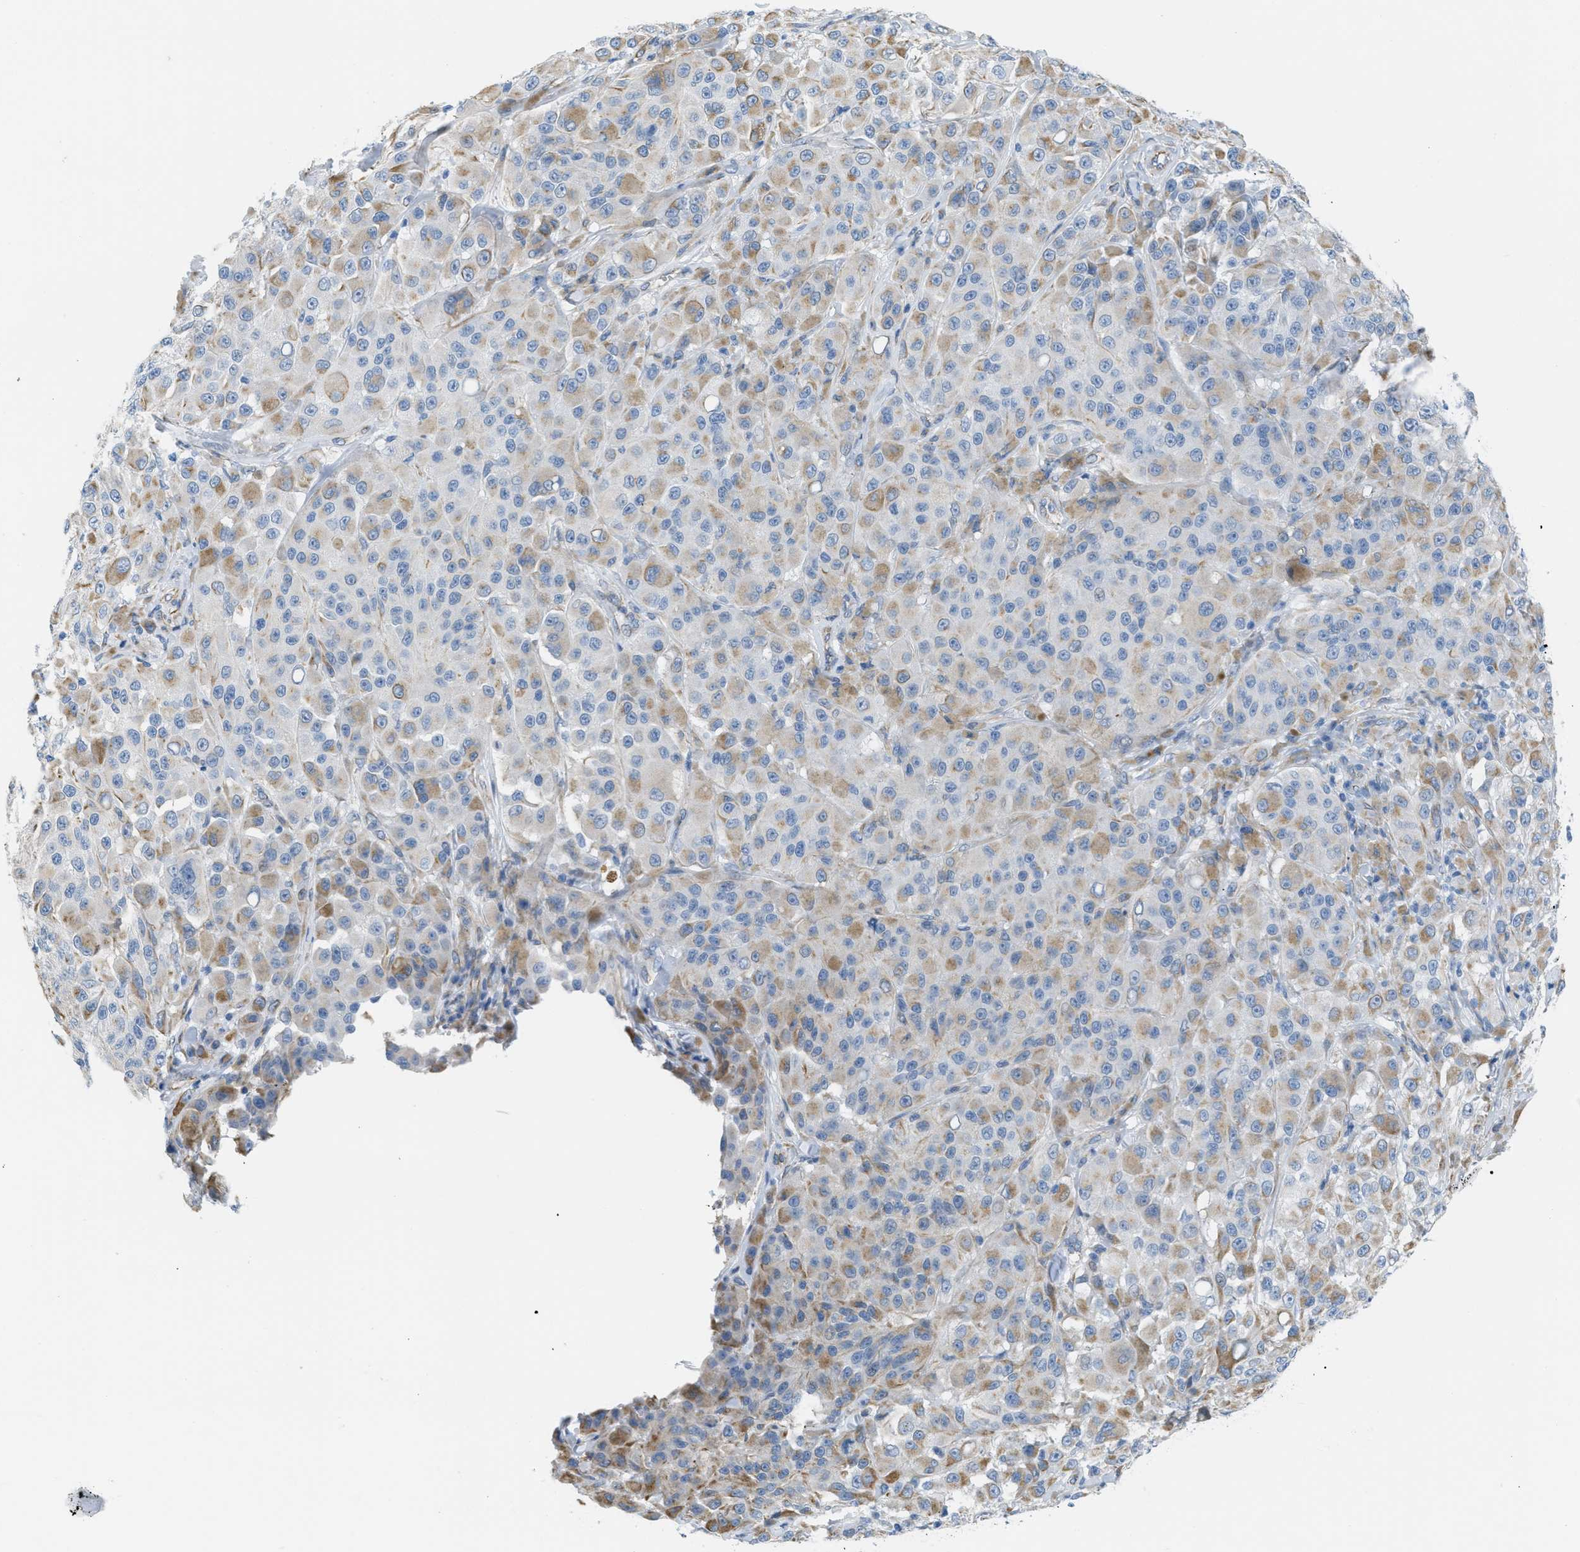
{"staining": {"intensity": "moderate", "quantity": "<25%", "location": "cytoplasmic/membranous"}, "tissue": "melanoma", "cell_type": "Tumor cells", "image_type": "cancer", "snomed": [{"axis": "morphology", "description": "Malignant melanoma, NOS"}, {"axis": "topography", "description": "Skin"}], "caption": "Tumor cells display moderate cytoplasmic/membranous expression in about <25% of cells in malignant melanoma. Nuclei are stained in blue.", "gene": "SLC12A1", "patient": {"sex": "male", "age": 84}}